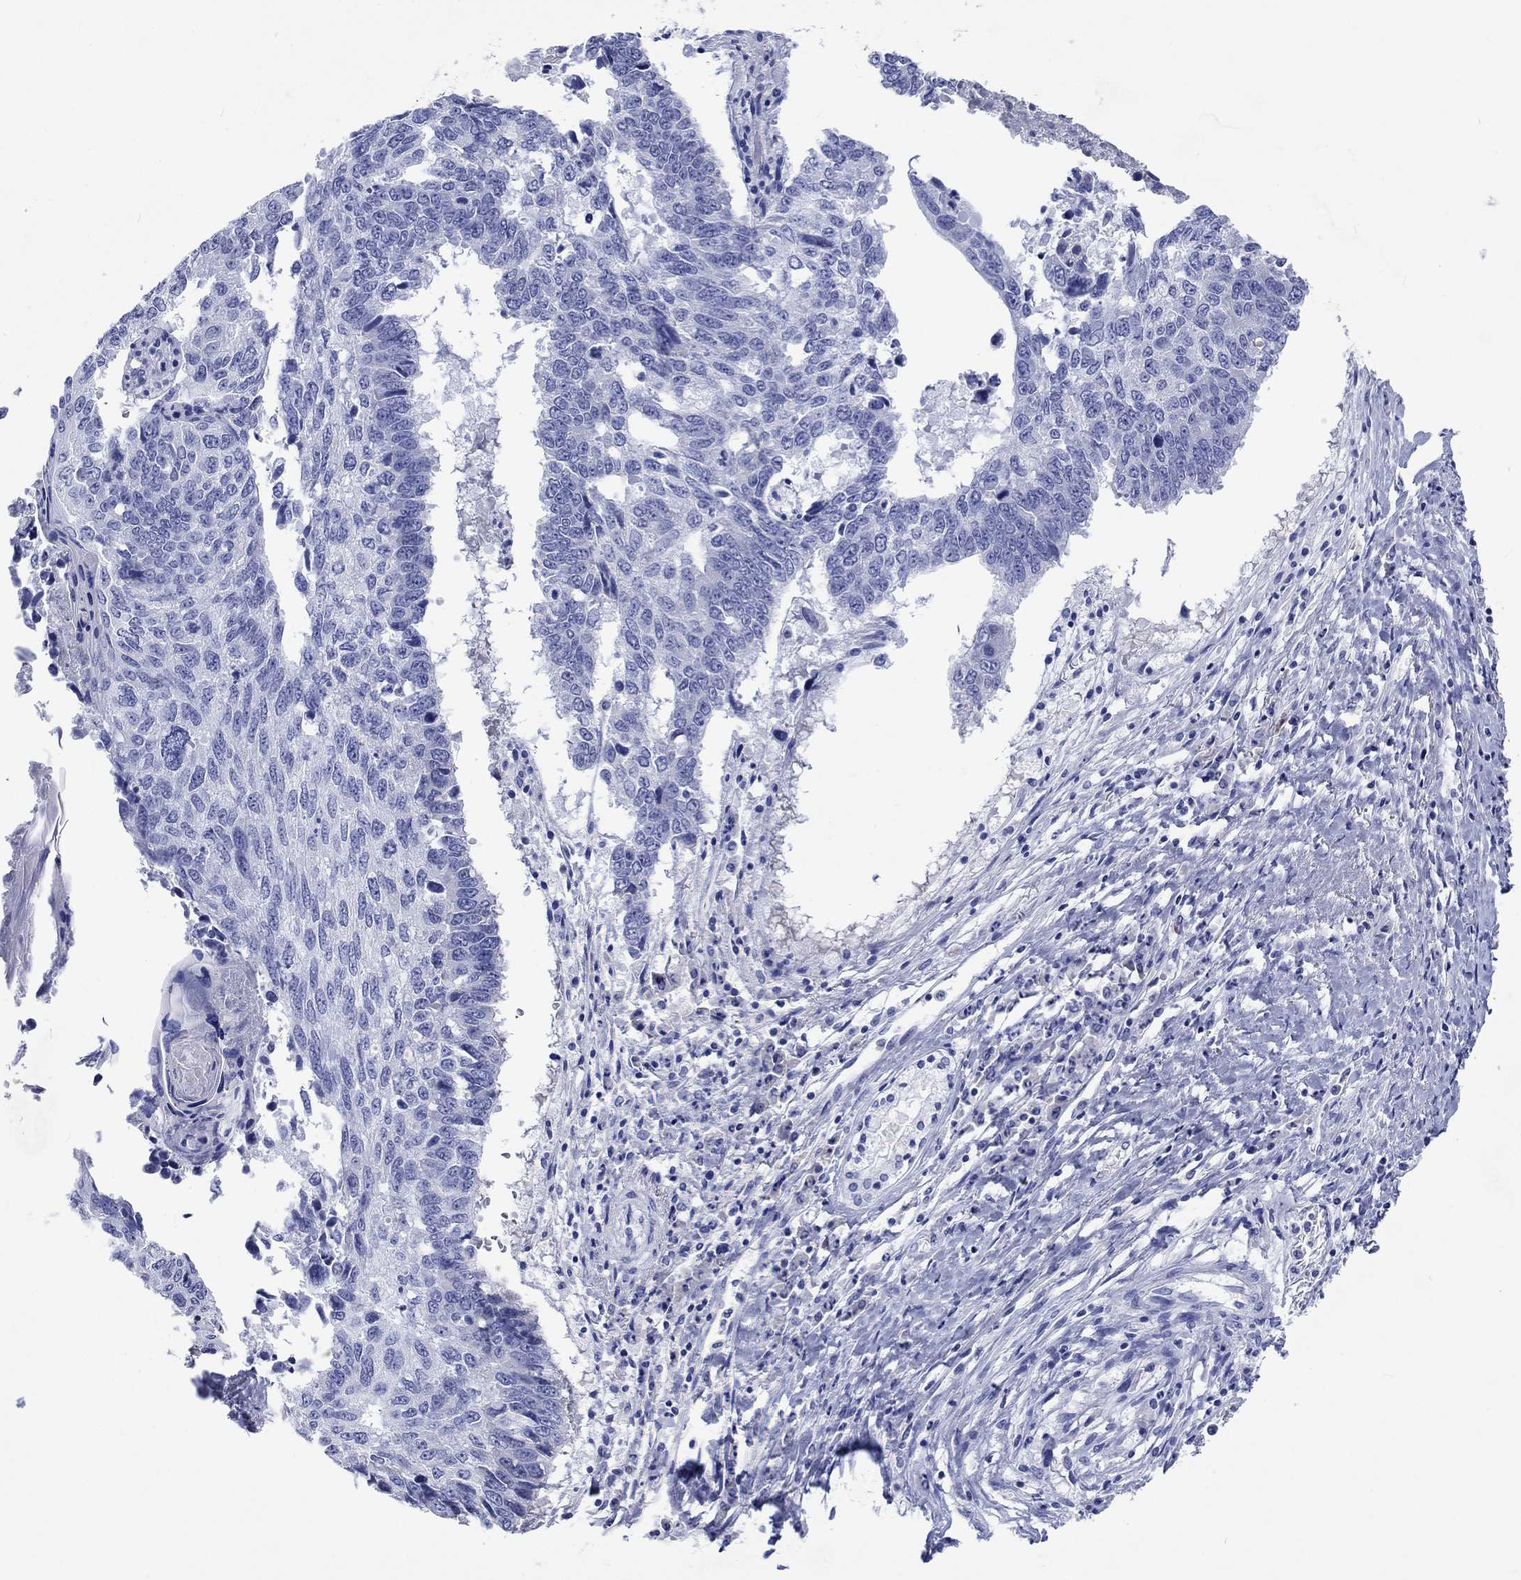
{"staining": {"intensity": "negative", "quantity": "none", "location": "none"}, "tissue": "lung cancer", "cell_type": "Tumor cells", "image_type": "cancer", "snomed": [{"axis": "morphology", "description": "Squamous cell carcinoma, NOS"}, {"axis": "topography", "description": "Lung"}], "caption": "An immunohistochemistry micrograph of lung cancer is shown. There is no staining in tumor cells of lung cancer.", "gene": "CACNG3", "patient": {"sex": "male", "age": 73}}